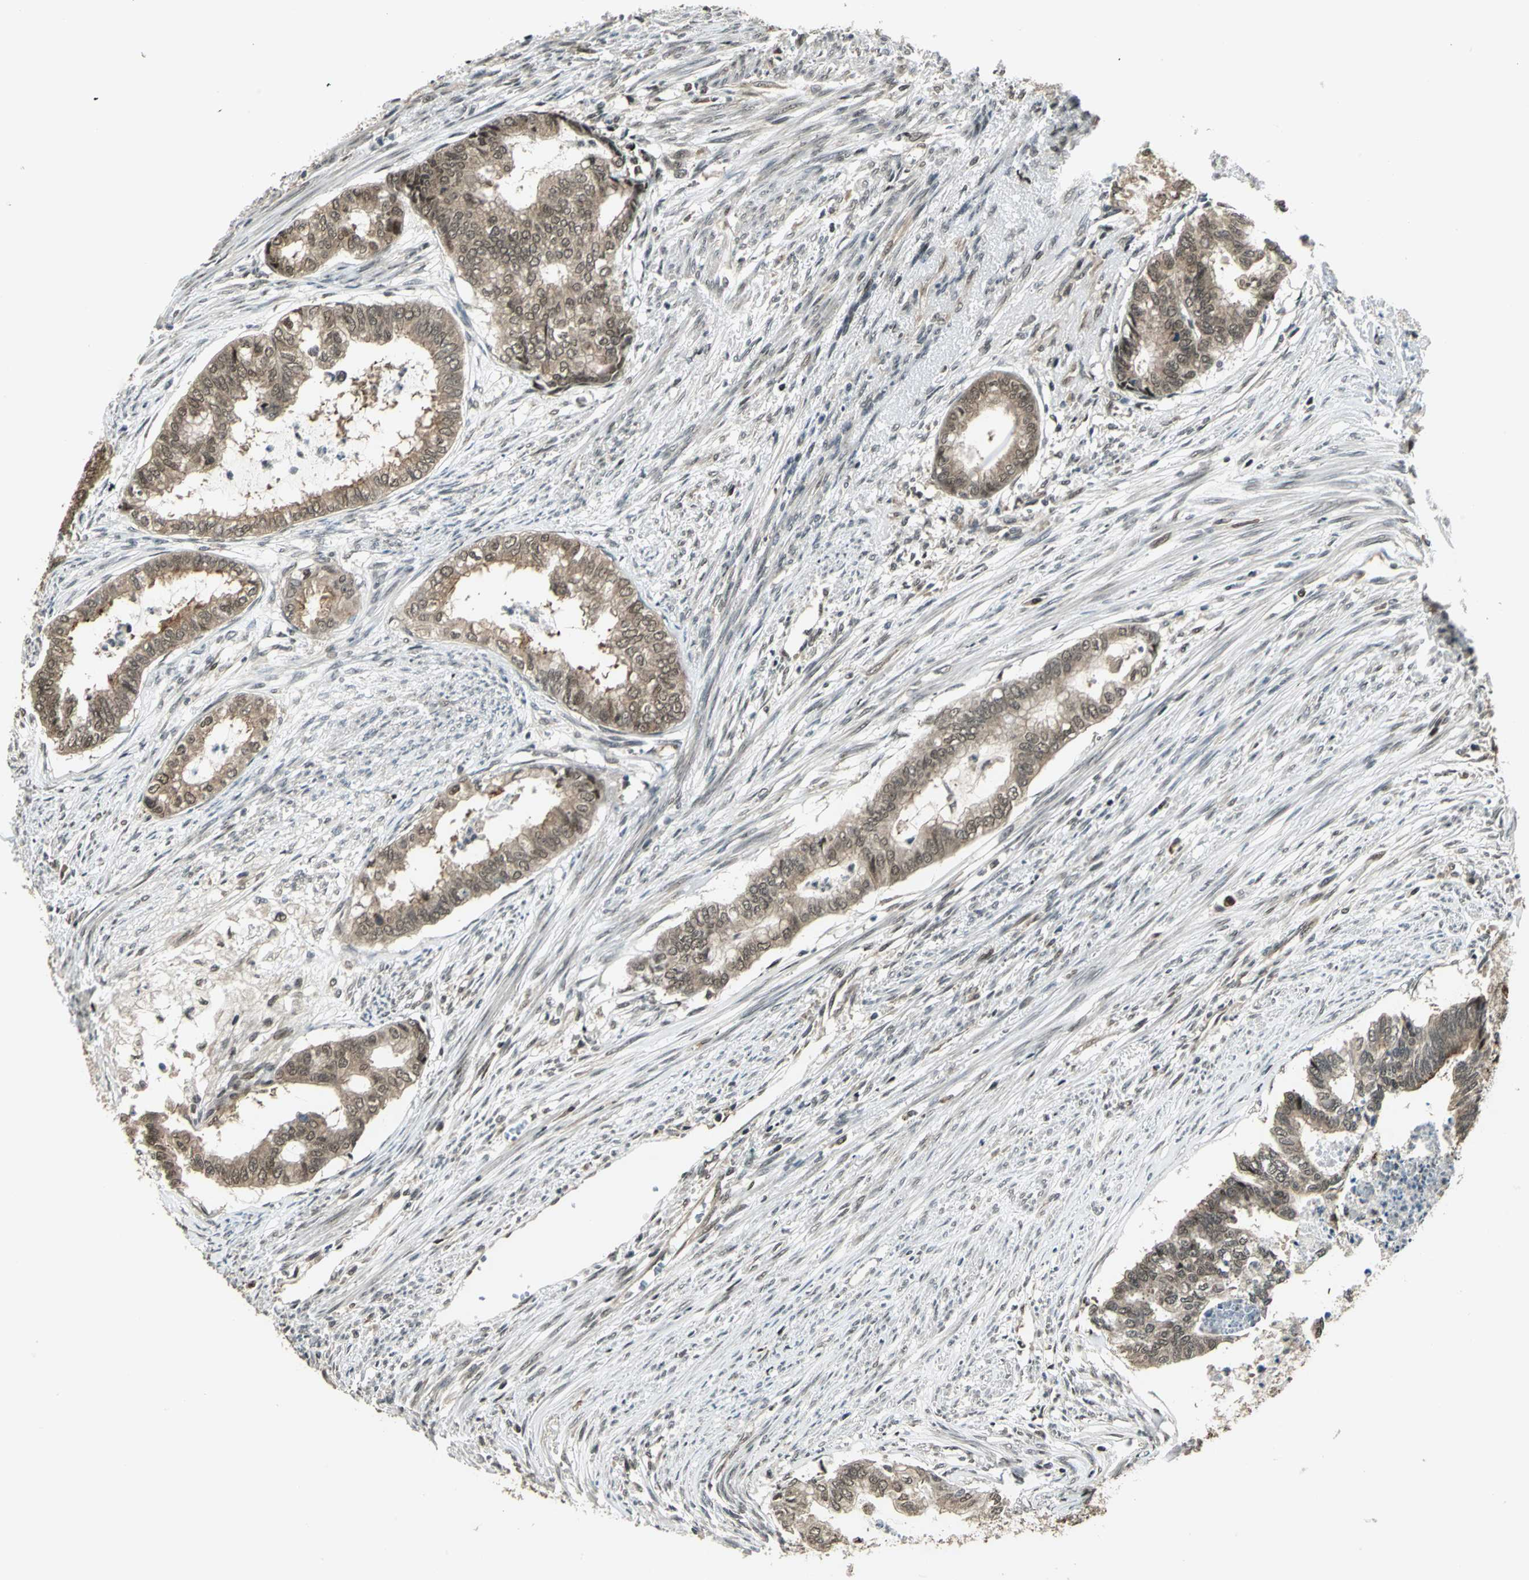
{"staining": {"intensity": "weak", "quantity": ">75%", "location": "cytoplasmic/membranous,nuclear"}, "tissue": "endometrial cancer", "cell_type": "Tumor cells", "image_type": "cancer", "snomed": [{"axis": "morphology", "description": "Adenocarcinoma, NOS"}, {"axis": "topography", "description": "Endometrium"}], "caption": "A micrograph of human endometrial cancer (adenocarcinoma) stained for a protein shows weak cytoplasmic/membranous and nuclear brown staining in tumor cells. The protein of interest is stained brown, and the nuclei are stained in blue (DAB (3,3'-diaminobenzidine) IHC with brightfield microscopy, high magnification).", "gene": "PSMC3", "patient": {"sex": "female", "age": 79}}